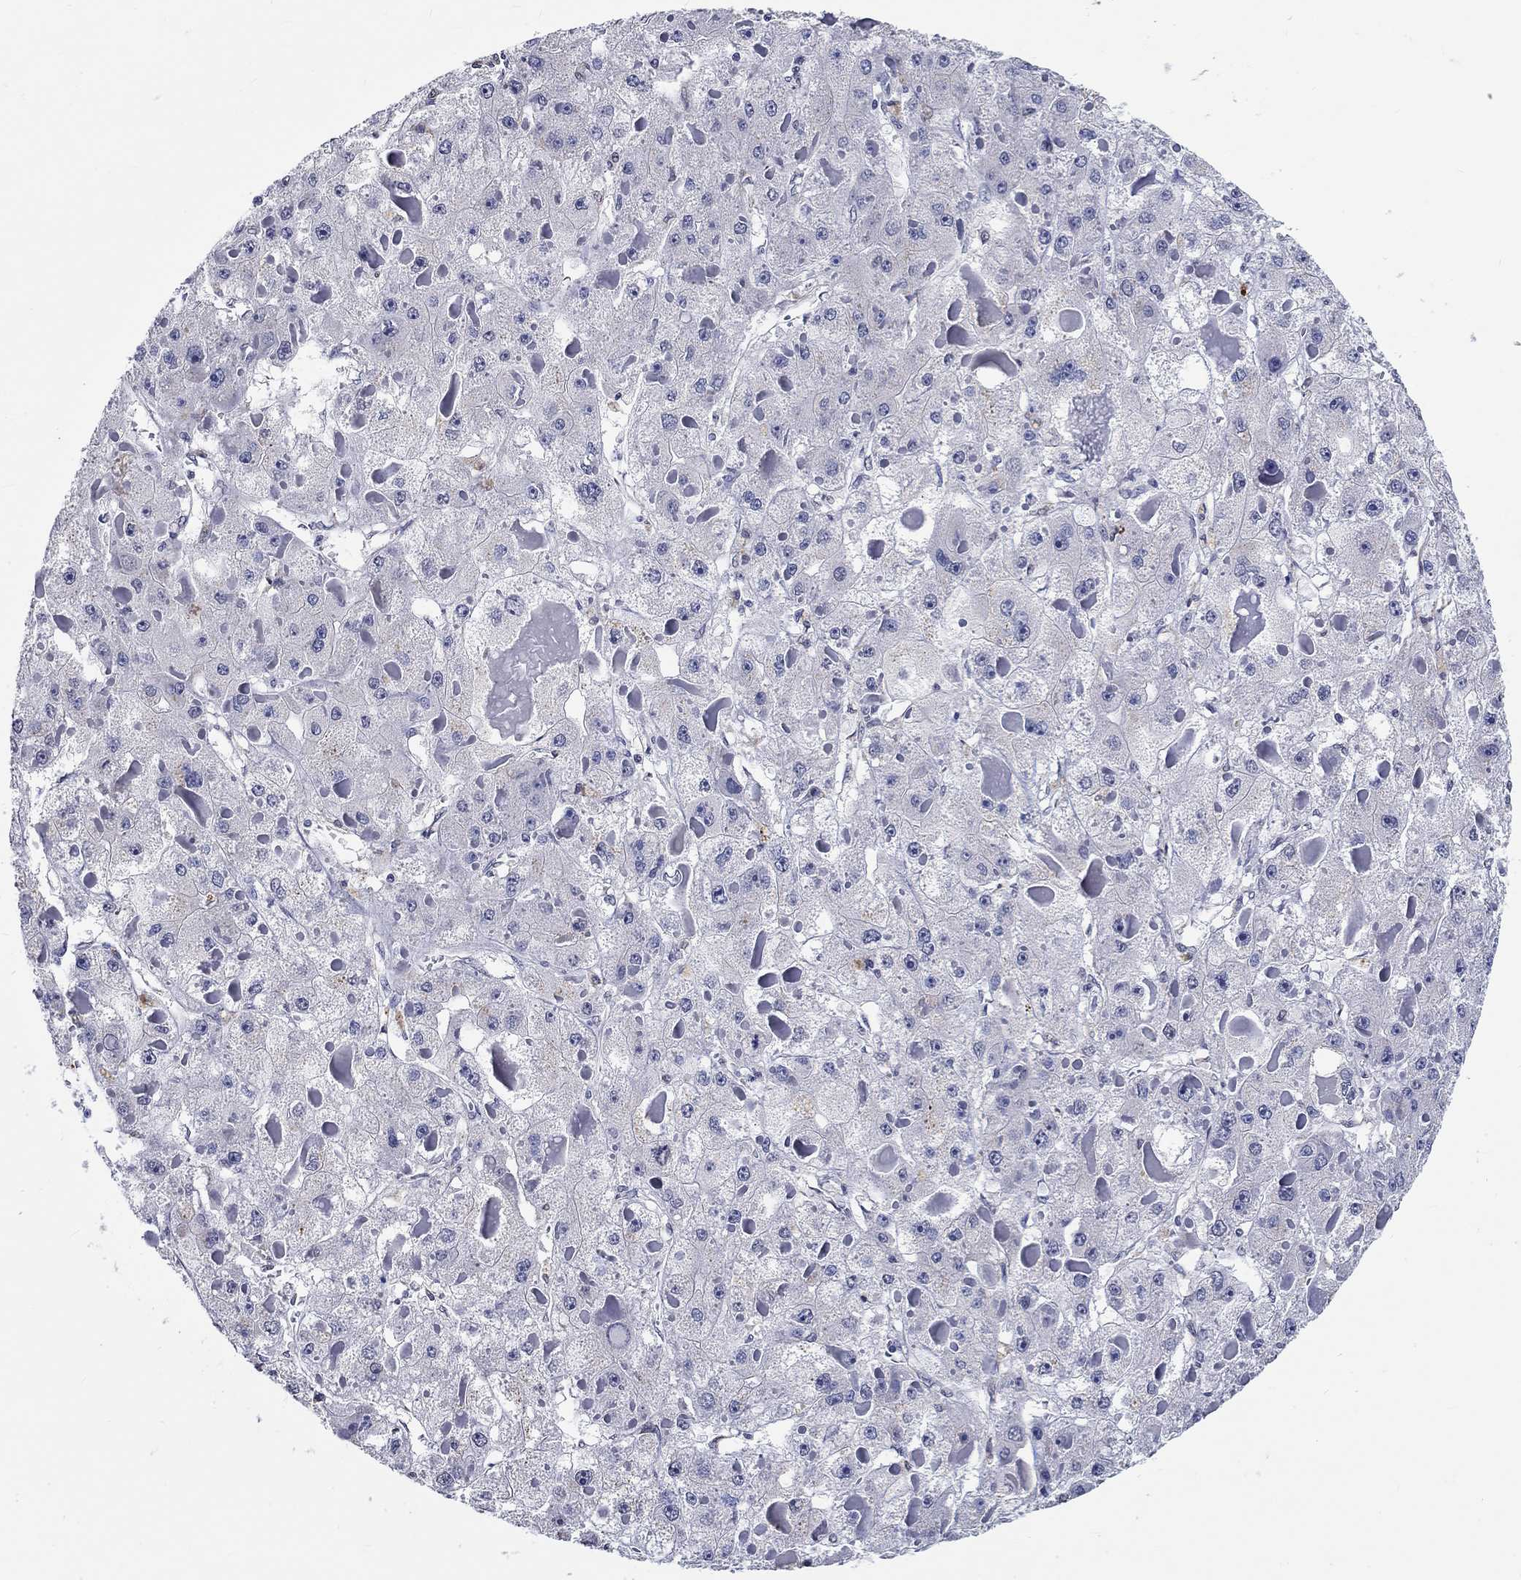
{"staining": {"intensity": "negative", "quantity": "none", "location": "none"}, "tissue": "liver cancer", "cell_type": "Tumor cells", "image_type": "cancer", "snomed": [{"axis": "morphology", "description": "Carcinoma, Hepatocellular, NOS"}, {"axis": "topography", "description": "Liver"}], "caption": "High power microscopy micrograph of an immunohistochemistry (IHC) micrograph of liver cancer, revealing no significant positivity in tumor cells. (DAB (3,3'-diaminobenzidine) immunohistochemistry (IHC) visualized using brightfield microscopy, high magnification).", "gene": "PDE1B", "patient": {"sex": "female", "age": 73}}